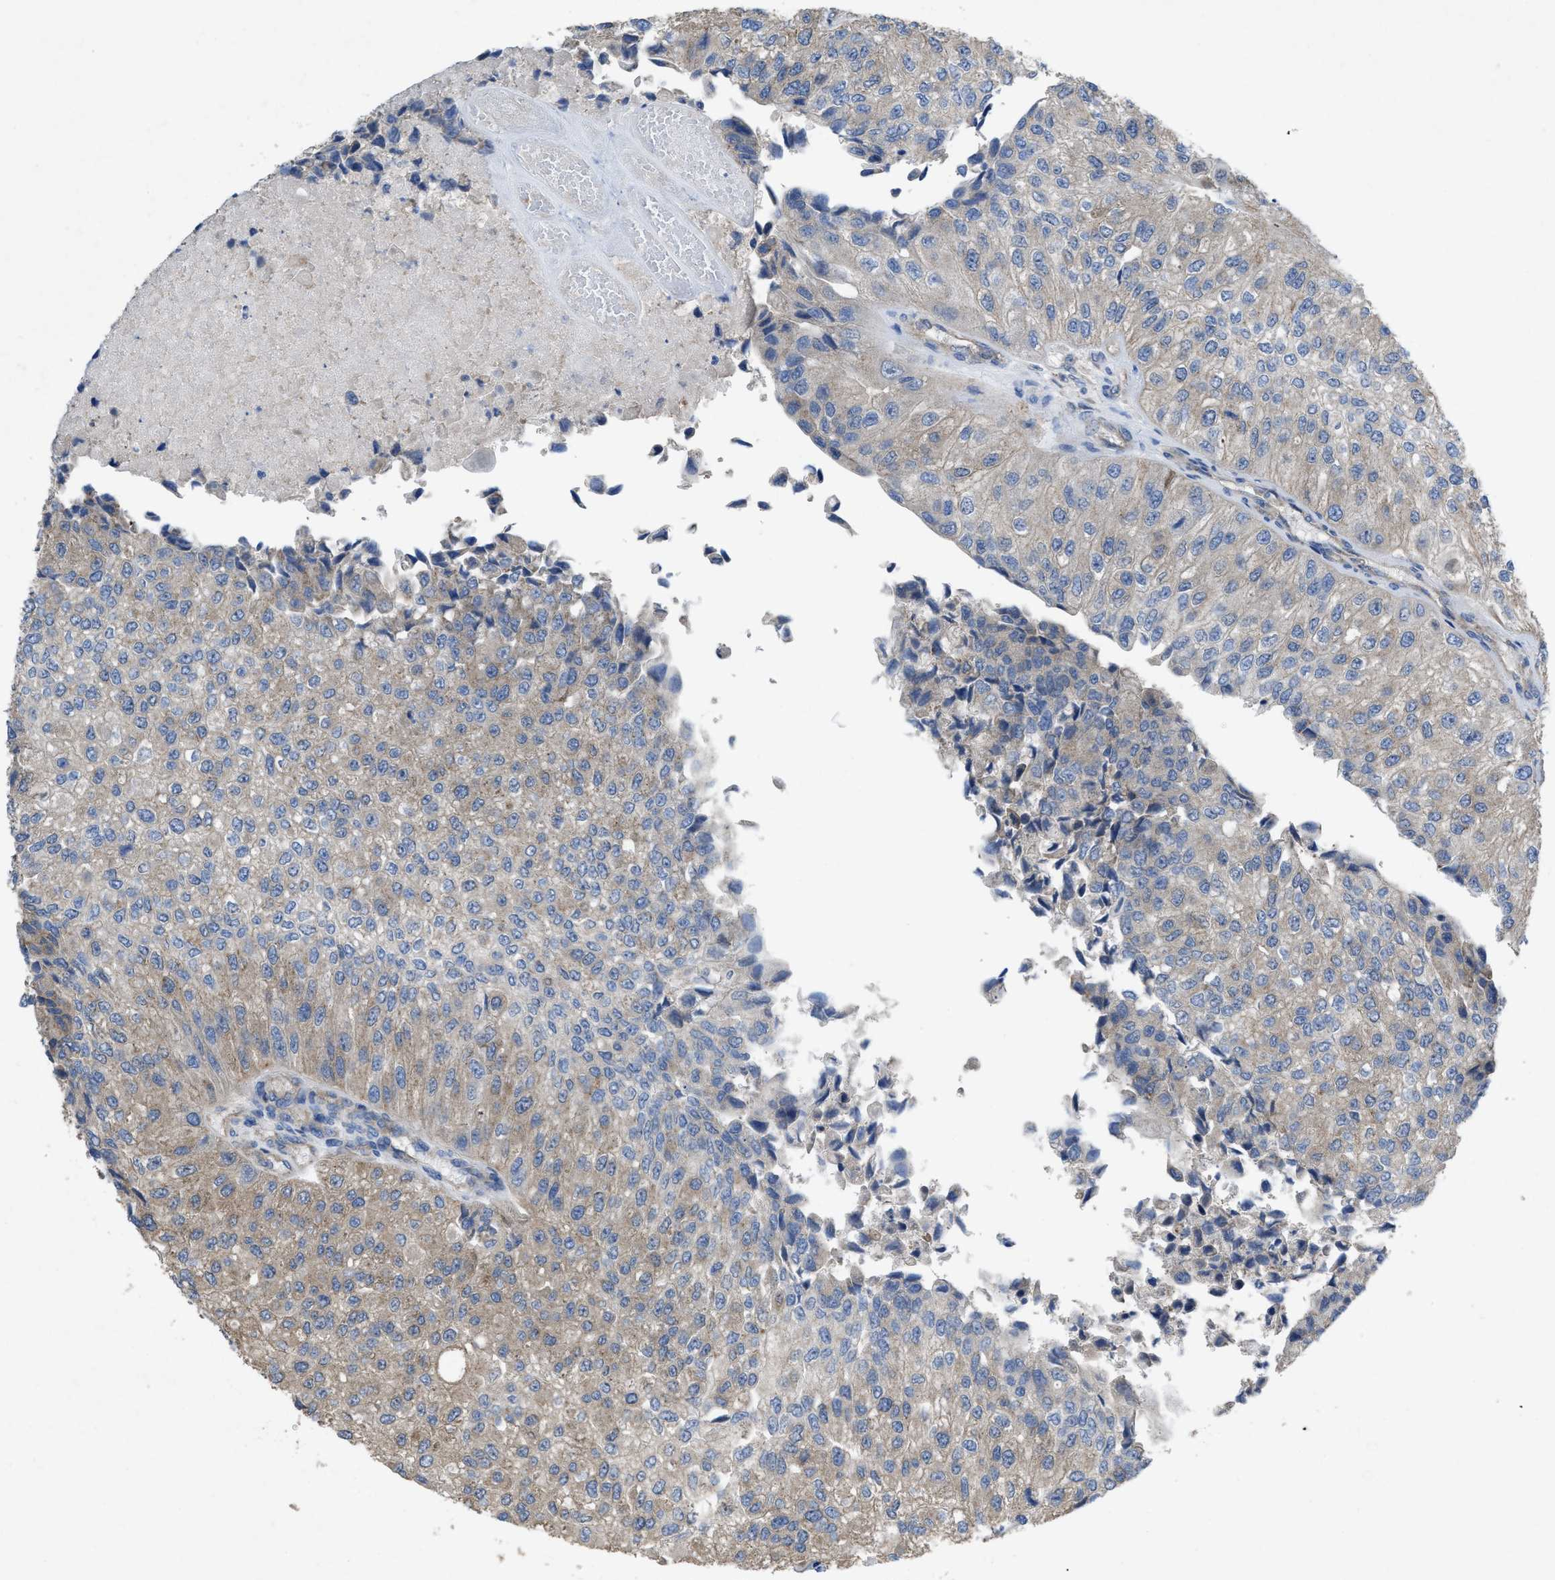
{"staining": {"intensity": "weak", "quantity": ">75%", "location": "cytoplasmic/membranous"}, "tissue": "urothelial cancer", "cell_type": "Tumor cells", "image_type": "cancer", "snomed": [{"axis": "morphology", "description": "Urothelial carcinoma, High grade"}, {"axis": "topography", "description": "Kidney"}, {"axis": "topography", "description": "Urinary bladder"}], "caption": "Immunohistochemistry histopathology image of neoplastic tissue: urothelial cancer stained using IHC demonstrates low levels of weak protein expression localized specifically in the cytoplasmic/membranous of tumor cells, appearing as a cytoplasmic/membranous brown color.", "gene": "DOLPP1", "patient": {"sex": "male", "age": 77}}